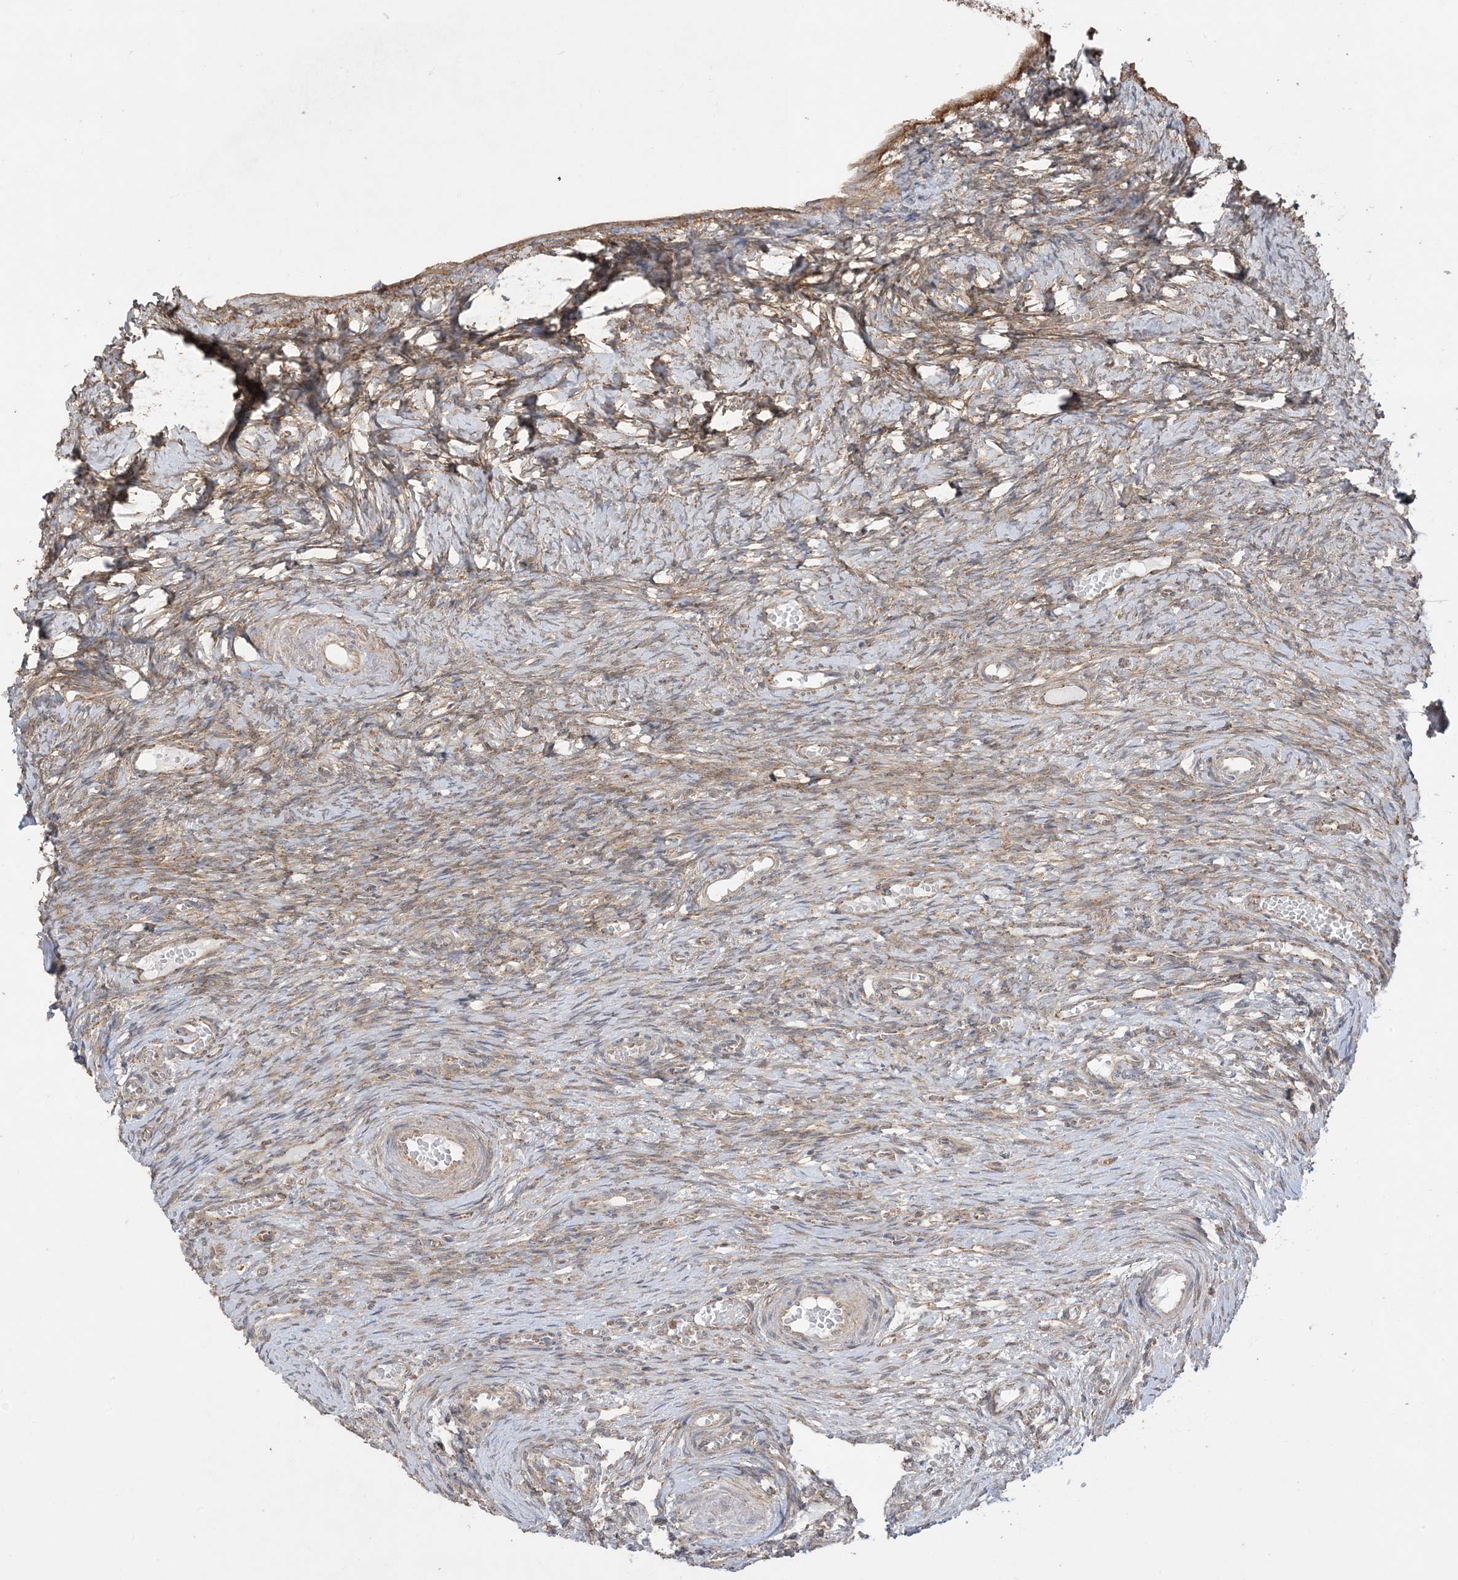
{"staining": {"intensity": "moderate", "quantity": ">75%", "location": "cytoplasmic/membranous"}, "tissue": "ovary", "cell_type": "Ovarian stroma cells", "image_type": "normal", "snomed": [{"axis": "morphology", "description": "Adenocarcinoma, NOS"}, {"axis": "topography", "description": "Endometrium"}], "caption": "The micrograph shows immunohistochemical staining of benign ovary. There is moderate cytoplasmic/membranous positivity is present in approximately >75% of ovarian stroma cells.", "gene": "SIRT3", "patient": {"sex": "female", "age": 32}}